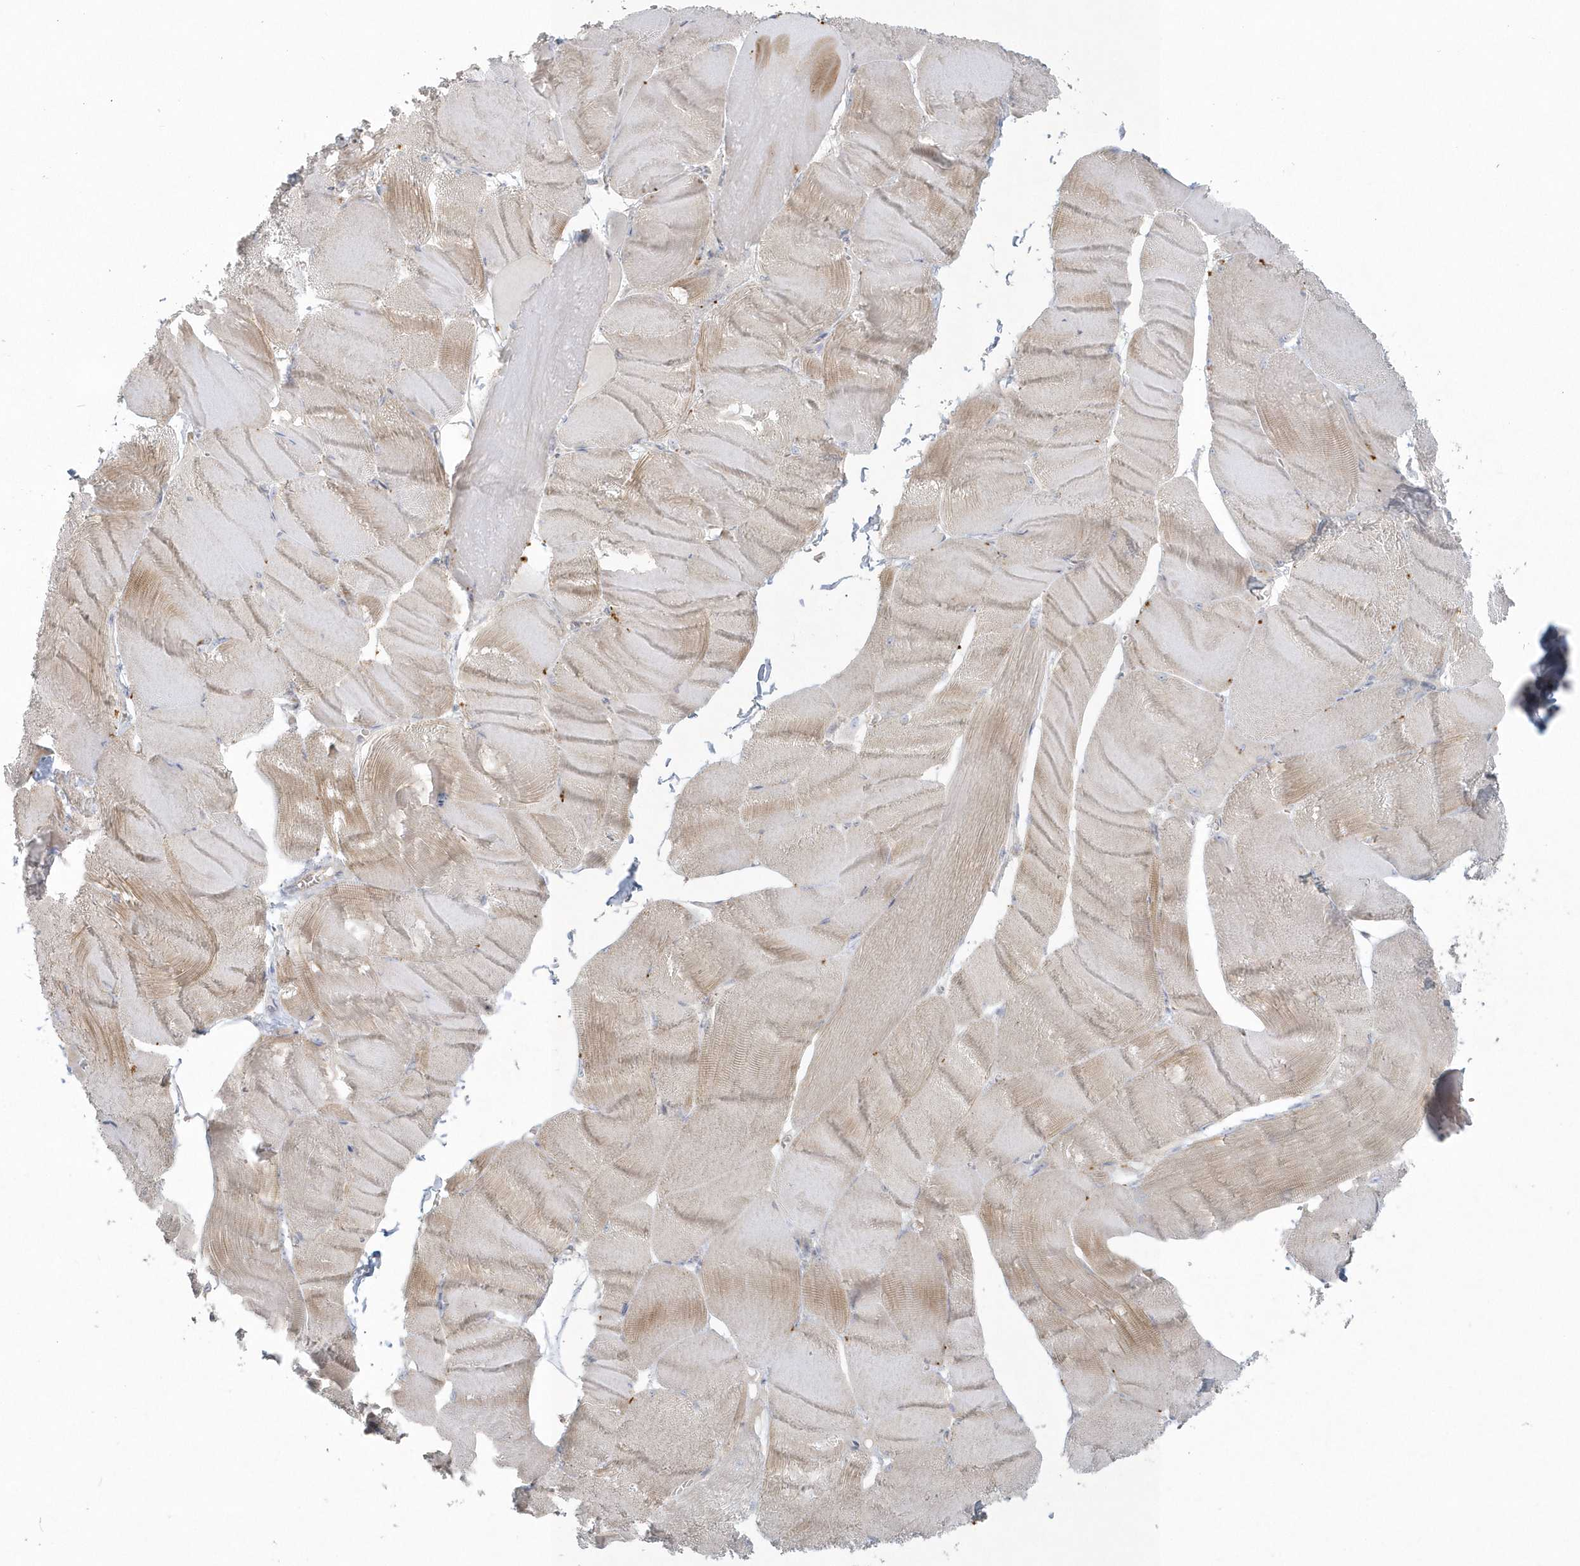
{"staining": {"intensity": "moderate", "quantity": "<25%", "location": "cytoplasmic/membranous"}, "tissue": "skeletal muscle", "cell_type": "Myocytes", "image_type": "normal", "snomed": [{"axis": "morphology", "description": "Normal tissue, NOS"}, {"axis": "morphology", "description": "Basal cell carcinoma"}, {"axis": "topography", "description": "Skeletal muscle"}], "caption": "Brown immunohistochemical staining in normal human skeletal muscle demonstrates moderate cytoplasmic/membranous expression in about <25% of myocytes. (IHC, brightfield microscopy, high magnification).", "gene": "BLTP3A", "patient": {"sex": "female", "age": 64}}